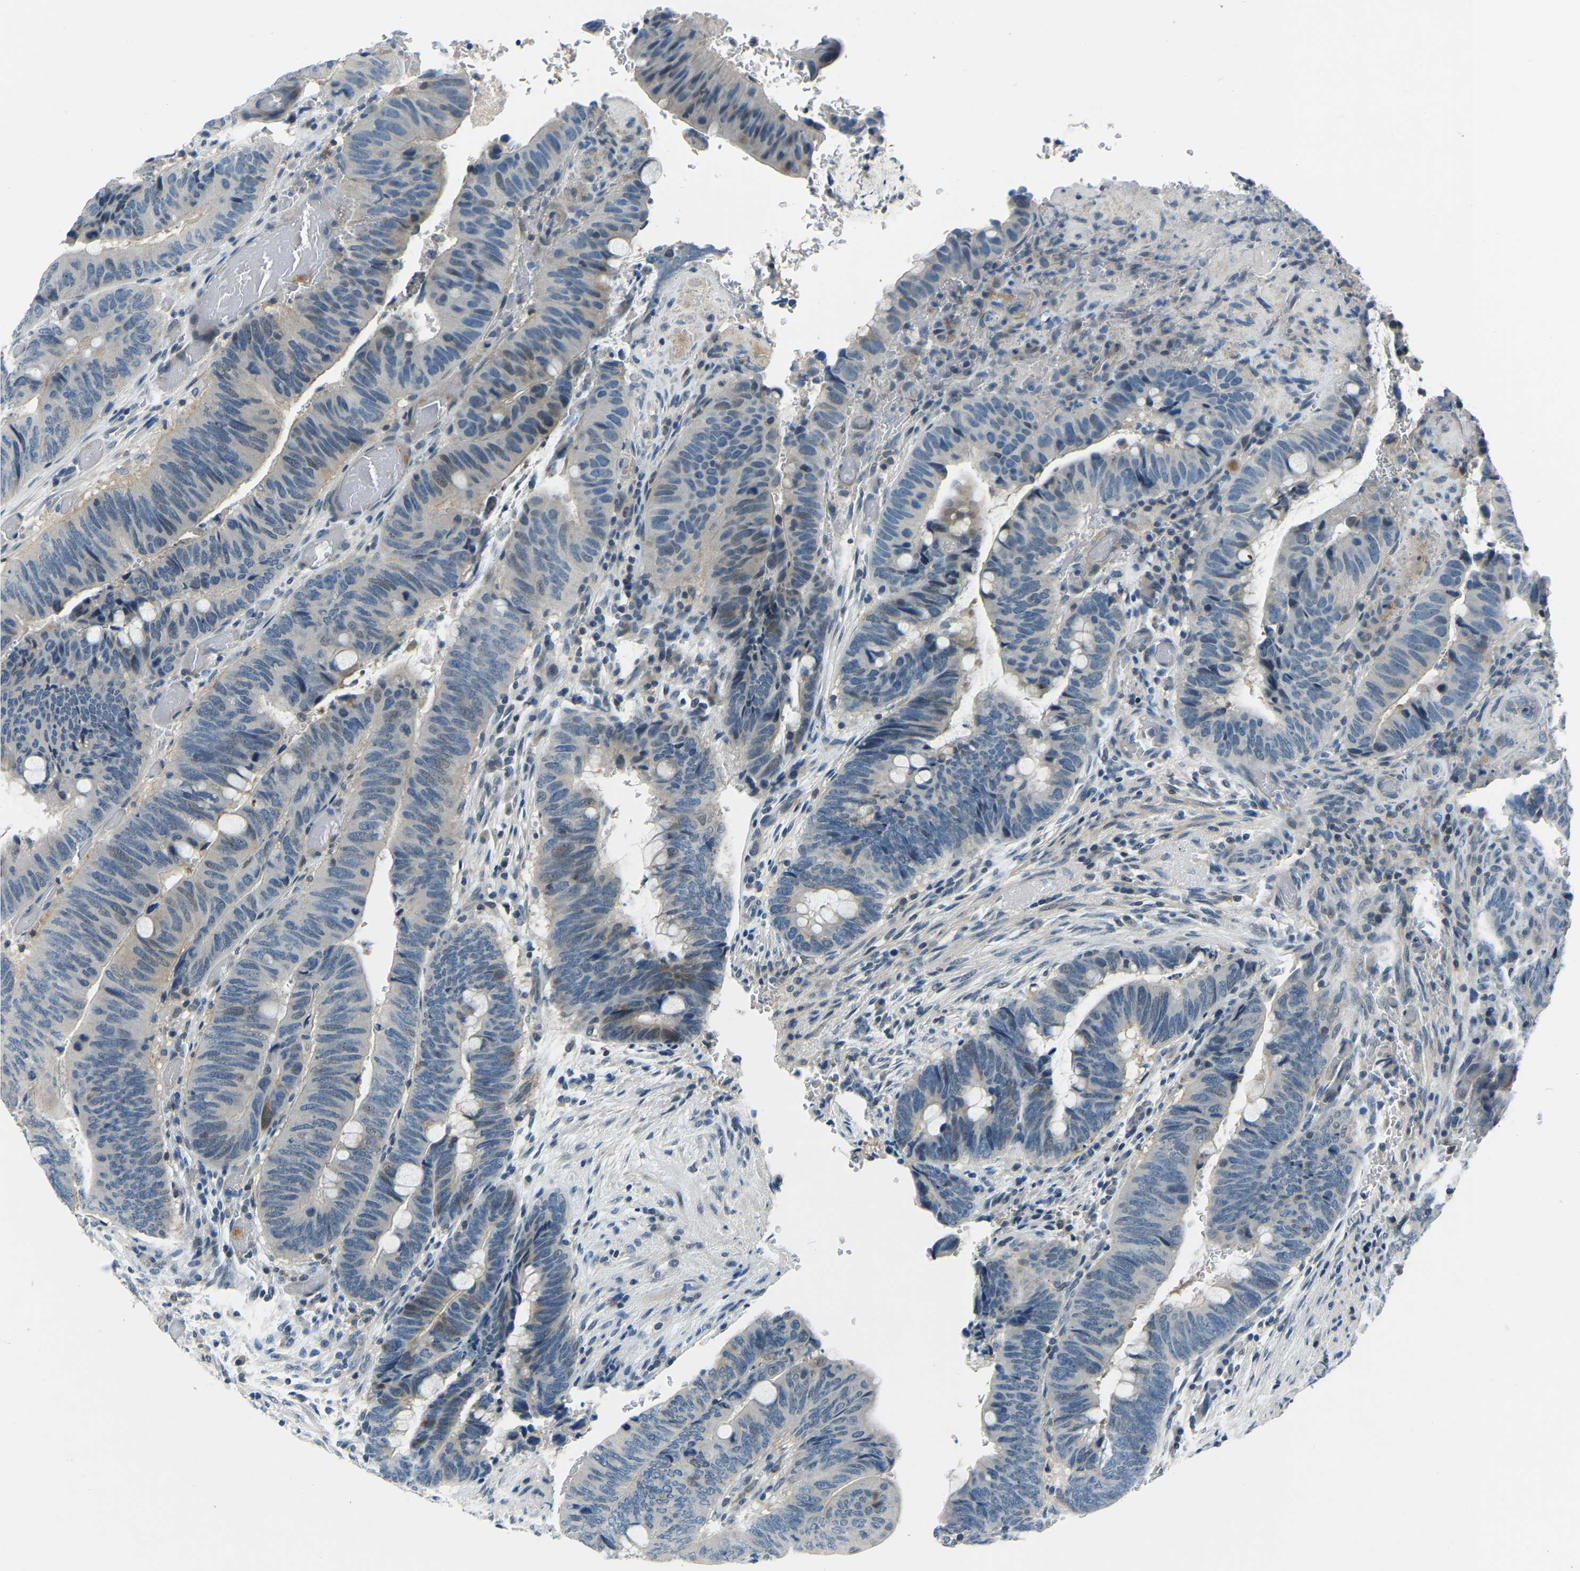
{"staining": {"intensity": "weak", "quantity": "<25%", "location": "cytoplasmic/membranous"}, "tissue": "colorectal cancer", "cell_type": "Tumor cells", "image_type": "cancer", "snomed": [{"axis": "morphology", "description": "Normal tissue, NOS"}, {"axis": "morphology", "description": "Adenocarcinoma, NOS"}, {"axis": "topography", "description": "Rectum"}], "caption": "High magnification brightfield microscopy of colorectal cancer (adenocarcinoma) stained with DAB (brown) and counterstained with hematoxylin (blue): tumor cells show no significant positivity. The staining was performed using DAB to visualize the protein expression in brown, while the nuclei were stained in blue with hematoxylin (Magnification: 20x).", "gene": "XIRP1", "patient": {"sex": "male", "age": 92}}